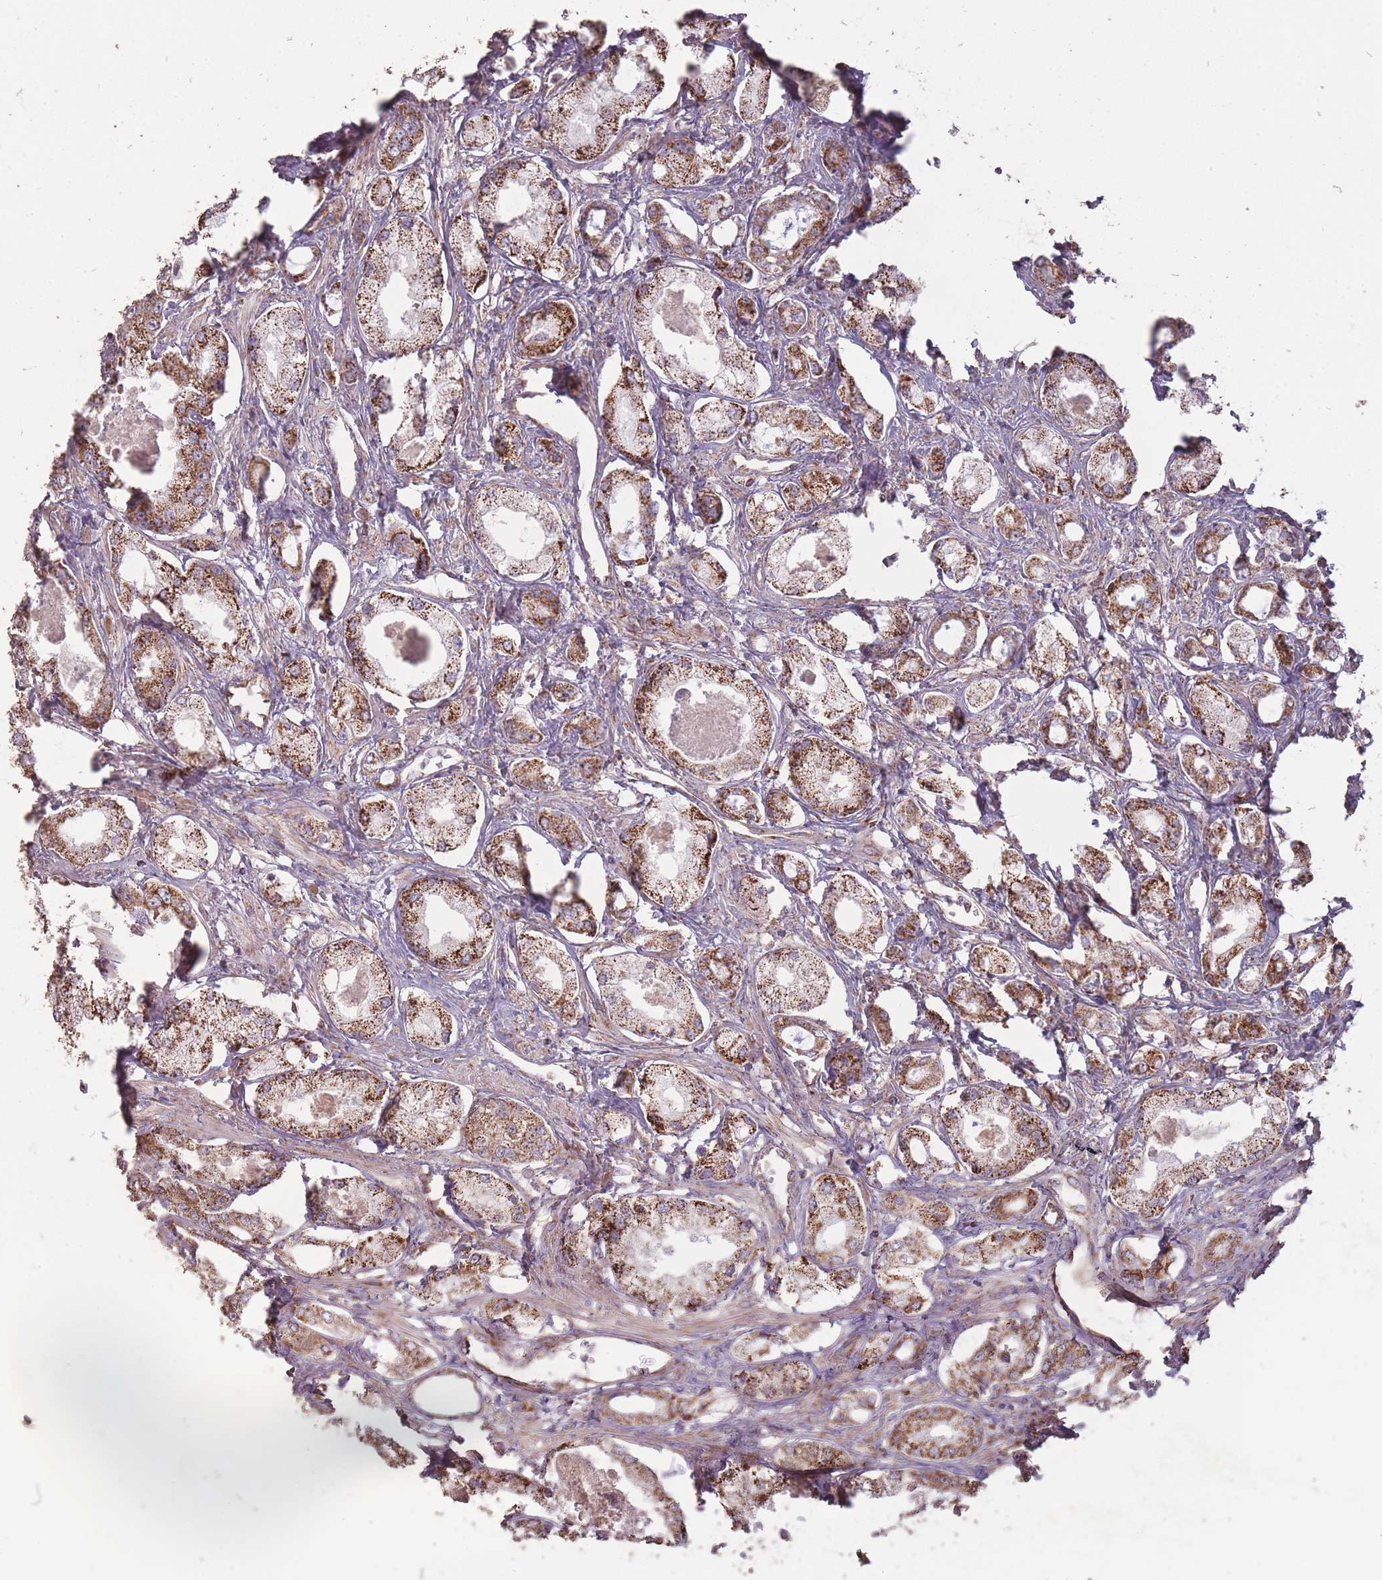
{"staining": {"intensity": "strong", "quantity": ">75%", "location": "cytoplasmic/membranous"}, "tissue": "prostate cancer", "cell_type": "Tumor cells", "image_type": "cancer", "snomed": [{"axis": "morphology", "description": "Adenocarcinoma, Low grade"}, {"axis": "topography", "description": "Prostate"}], "caption": "Human prostate adenocarcinoma (low-grade) stained for a protein (brown) displays strong cytoplasmic/membranous positive staining in about >75% of tumor cells.", "gene": "CNOT8", "patient": {"sex": "male", "age": 68}}